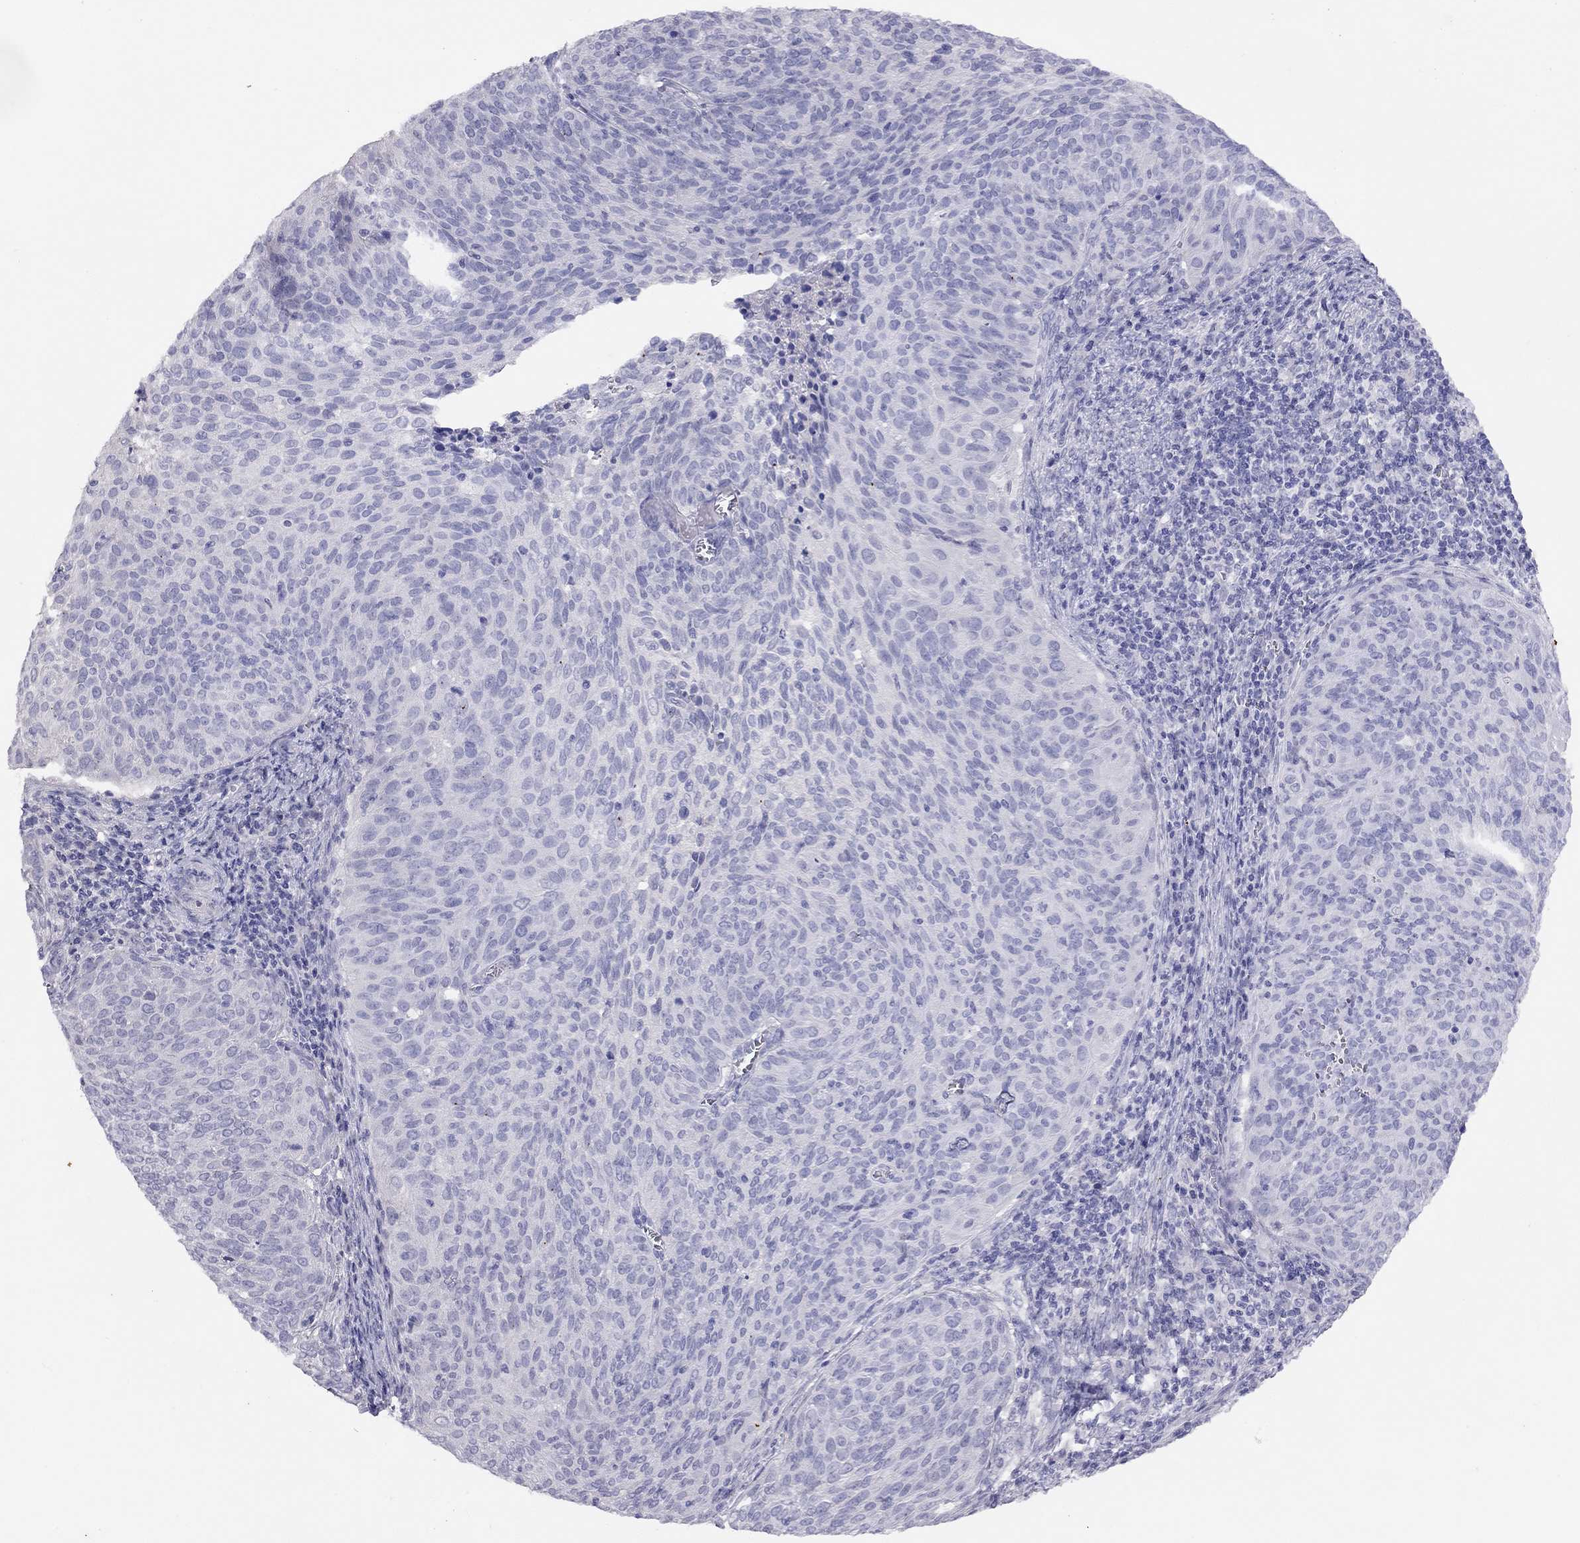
{"staining": {"intensity": "negative", "quantity": "none", "location": "none"}, "tissue": "cervical cancer", "cell_type": "Tumor cells", "image_type": "cancer", "snomed": [{"axis": "morphology", "description": "Squamous cell carcinoma, NOS"}, {"axis": "topography", "description": "Cervix"}], "caption": "Immunohistochemistry (IHC) histopathology image of neoplastic tissue: human squamous cell carcinoma (cervical) stained with DAB (3,3'-diaminobenzidine) demonstrates no significant protein expression in tumor cells.", "gene": "LRIT2", "patient": {"sex": "female", "age": 39}}